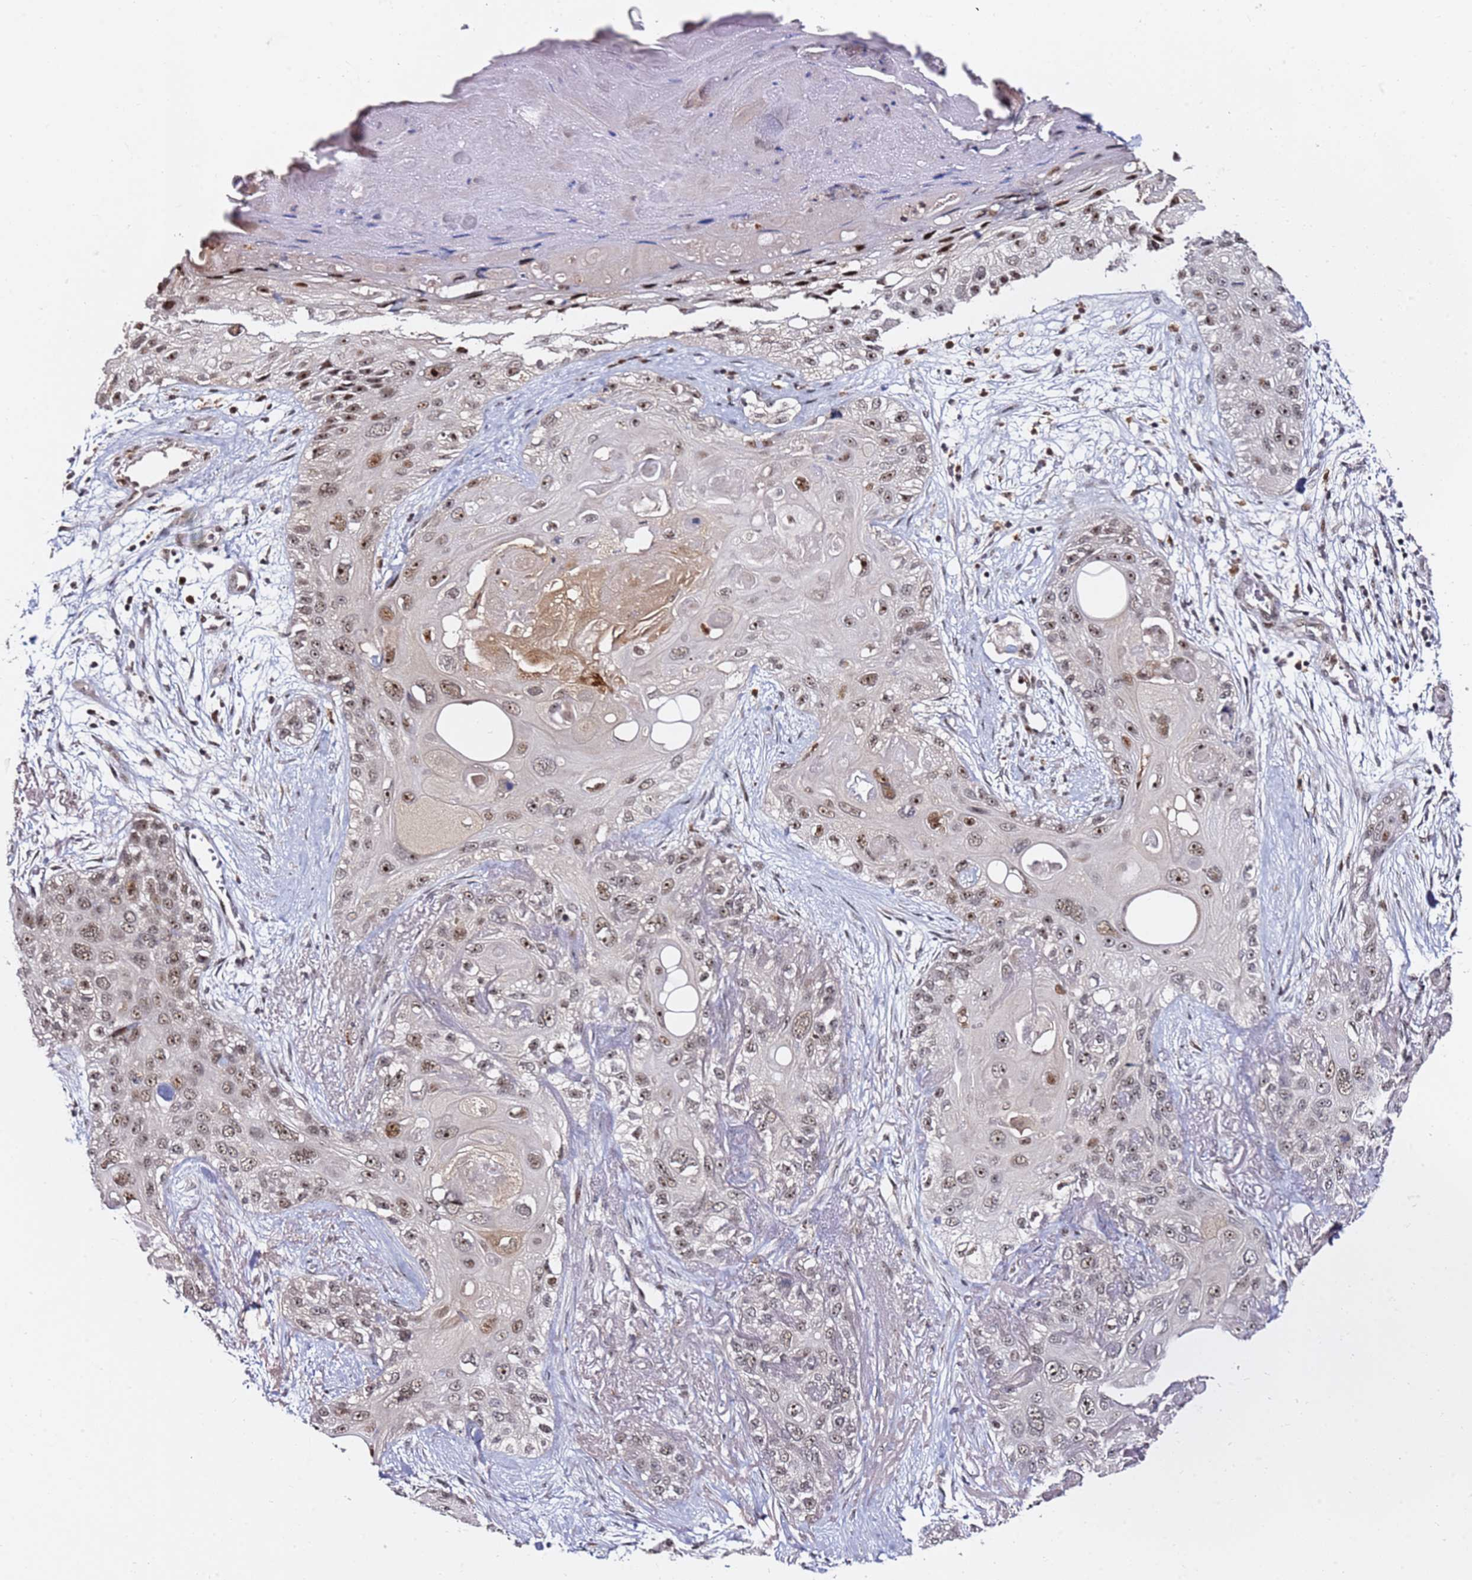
{"staining": {"intensity": "moderate", "quantity": ">75%", "location": "nuclear"}, "tissue": "skin cancer", "cell_type": "Tumor cells", "image_type": "cancer", "snomed": [{"axis": "morphology", "description": "Normal tissue, NOS"}, {"axis": "morphology", "description": "Squamous cell carcinoma, NOS"}, {"axis": "topography", "description": "Skin"}], "caption": "The image demonstrates staining of skin cancer (squamous cell carcinoma), revealing moderate nuclear protein expression (brown color) within tumor cells.", "gene": "FCF1", "patient": {"sex": "male", "age": 72}}